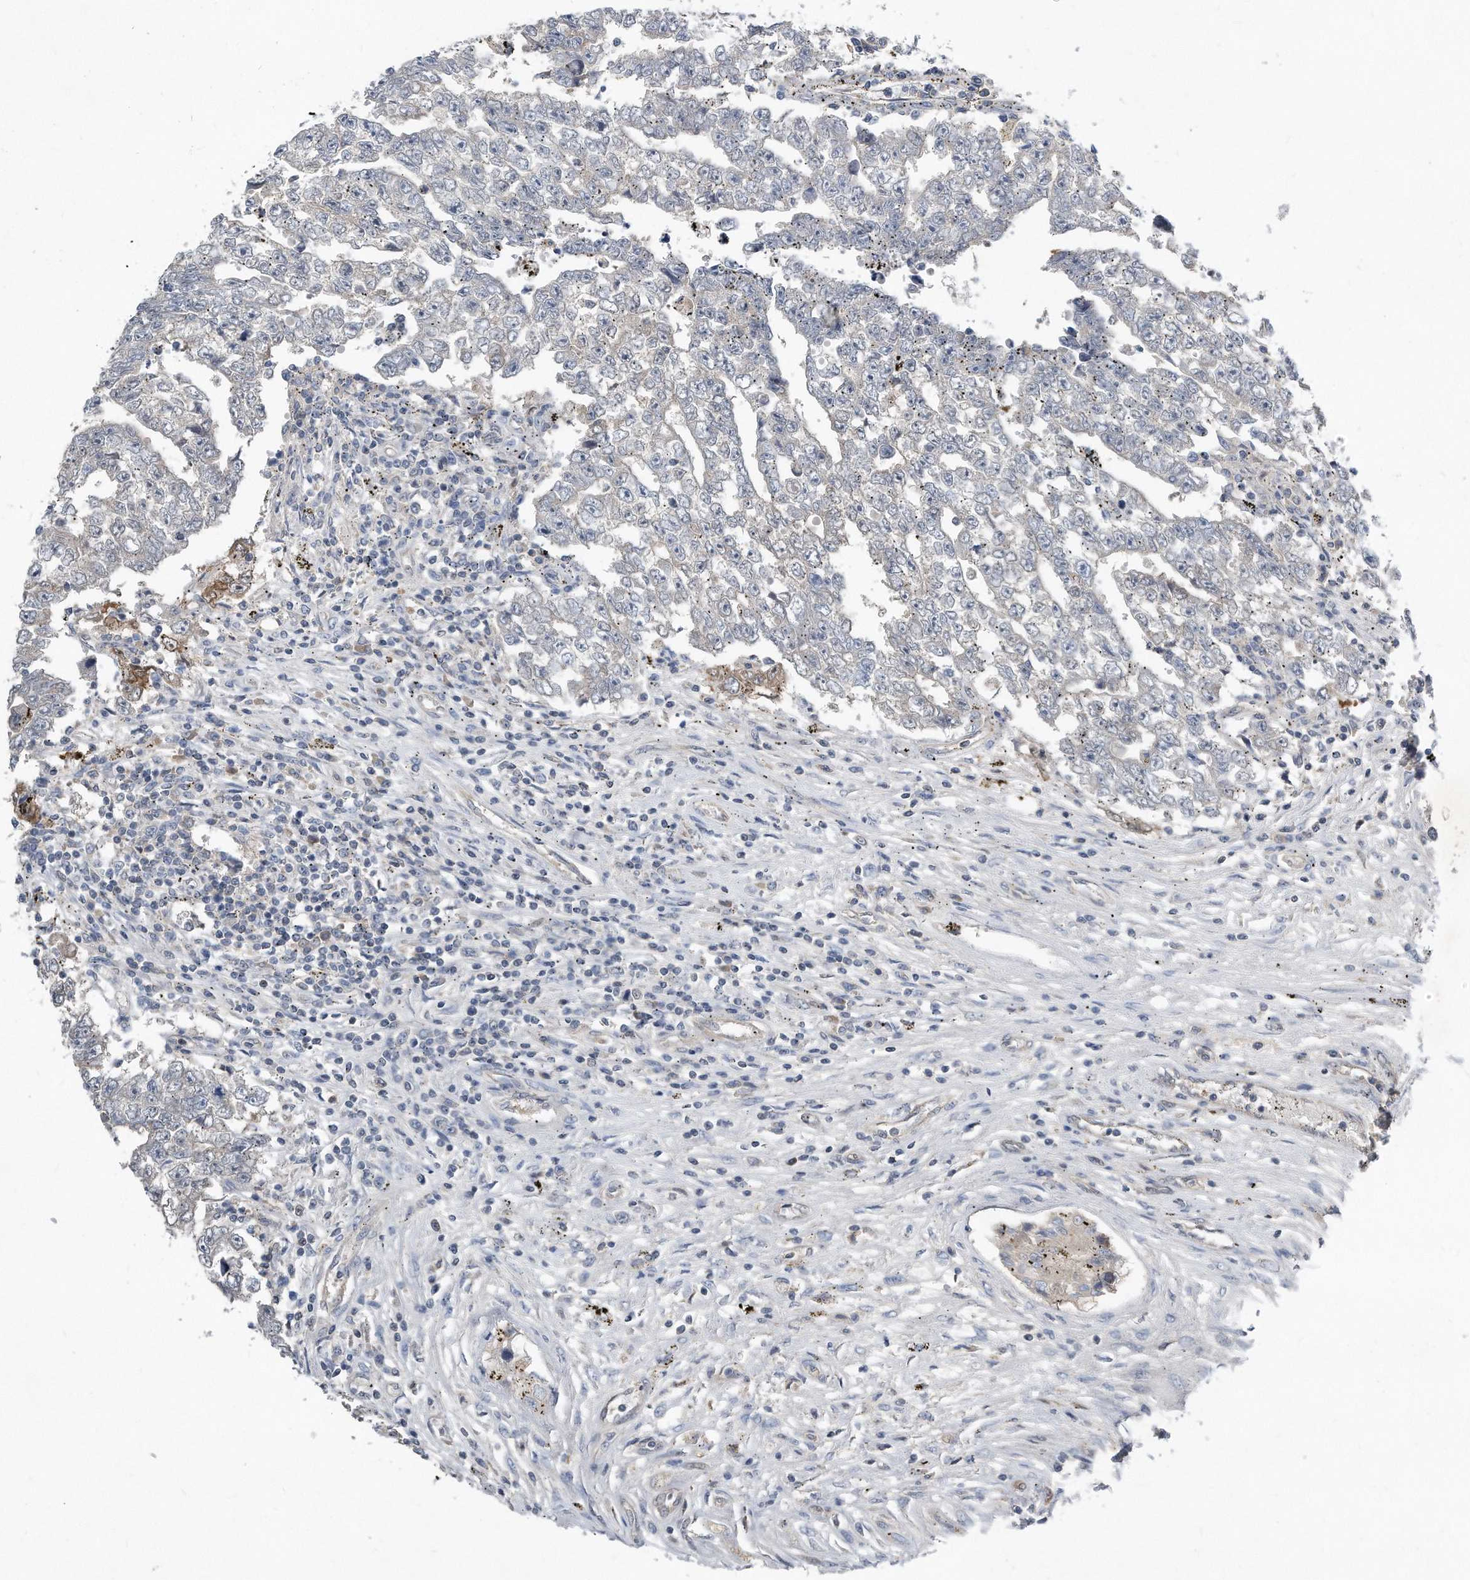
{"staining": {"intensity": "negative", "quantity": "none", "location": "none"}, "tissue": "testis cancer", "cell_type": "Tumor cells", "image_type": "cancer", "snomed": [{"axis": "morphology", "description": "Carcinoma, Embryonal, NOS"}, {"axis": "topography", "description": "Testis"}], "caption": "This histopathology image is of testis cancer stained with immunohistochemistry to label a protein in brown with the nuclei are counter-stained blue. There is no staining in tumor cells. The staining was performed using DAB to visualize the protein expression in brown, while the nuclei were stained in blue with hematoxylin (Magnification: 20x).", "gene": "MAP2K6", "patient": {"sex": "male", "age": 25}}